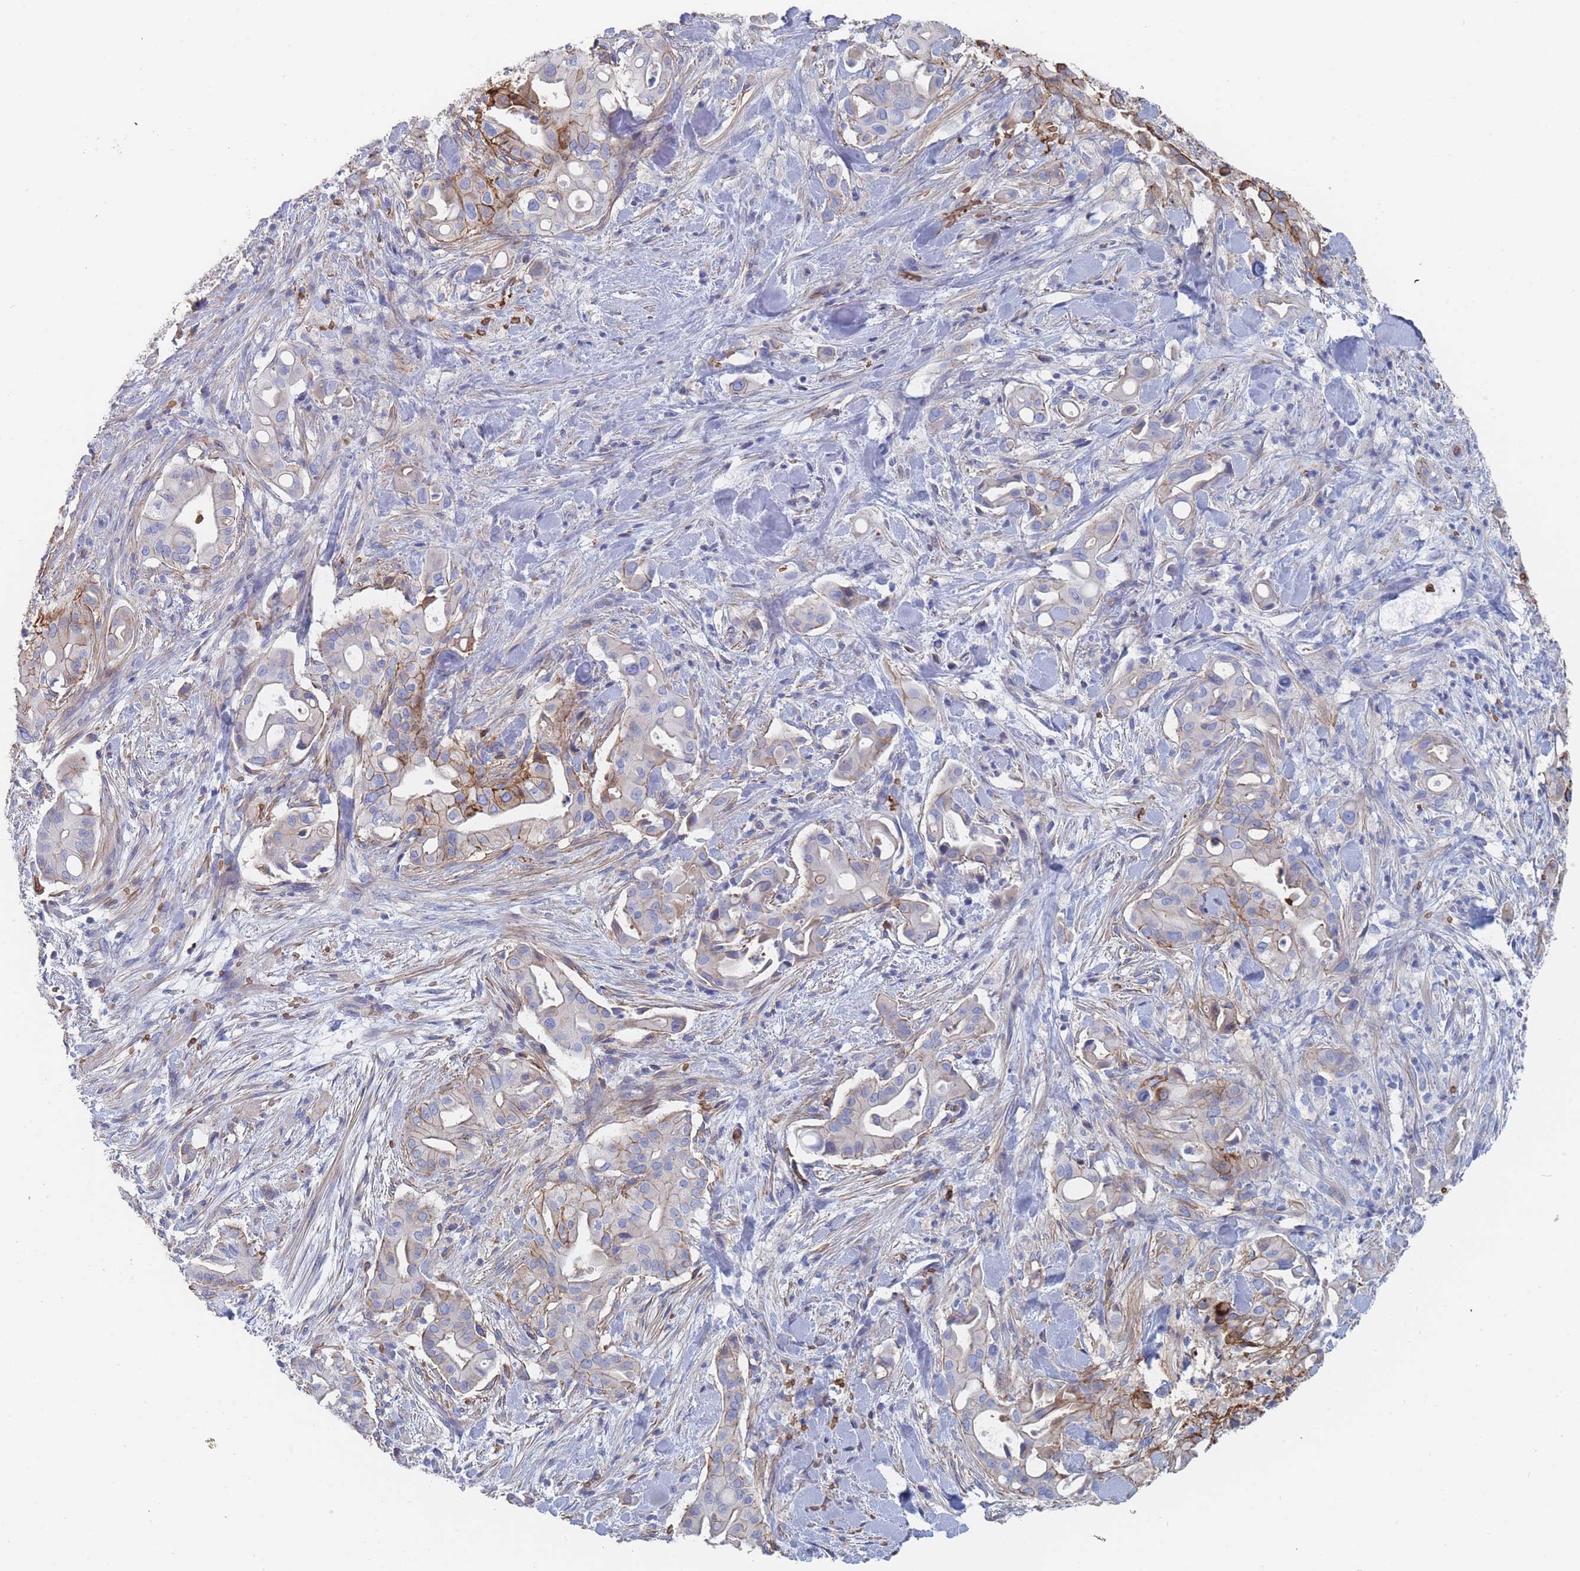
{"staining": {"intensity": "weak", "quantity": "<25%", "location": "cytoplasmic/membranous"}, "tissue": "liver cancer", "cell_type": "Tumor cells", "image_type": "cancer", "snomed": [{"axis": "morphology", "description": "Cholangiocarcinoma"}, {"axis": "topography", "description": "Liver"}], "caption": "Tumor cells are negative for brown protein staining in liver cancer (cholangiocarcinoma).", "gene": "SLC2A1", "patient": {"sex": "female", "age": 68}}